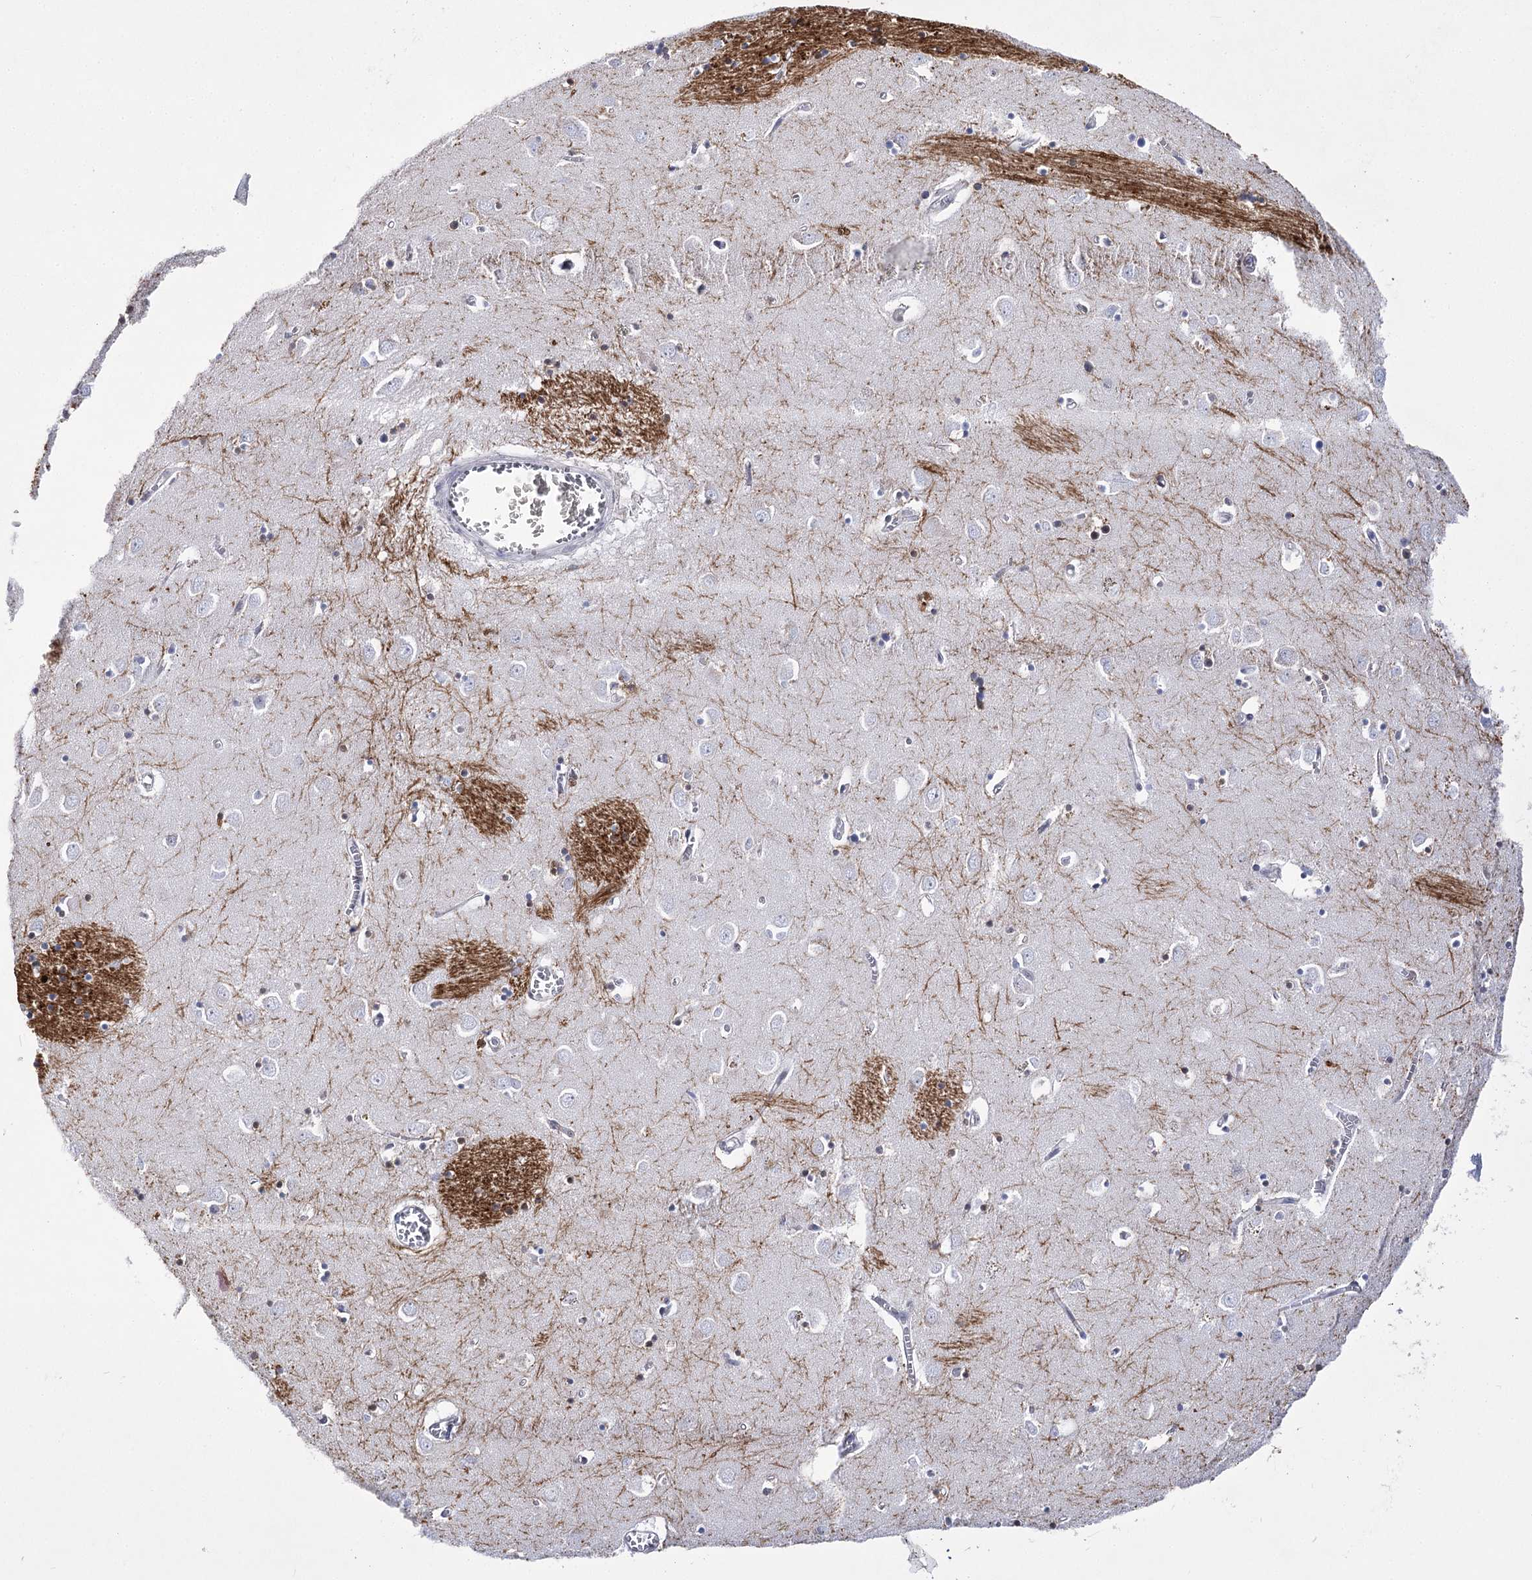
{"staining": {"intensity": "strong", "quantity": "<25%", "location": "cytoplasmic/membranous,nuclear"}, "tissue": "caudate", "cell_type": "Glial cells", "image_type": "normal", "snomed": [{"axis": "morphology", "description": "Normal tissue, NOS"}, {"axis": "topography", "description": "Lateral ventricle wall"}], "caption": "Glial cells display strong cytoplasmic/membranous,nuclear staining in approximately <25% of cells in unremarkable caudate. (IHC, brightfield microscopy, high magnification).", "gene": "ATP10B", "patient": {"sex": "male", "age": 70}}